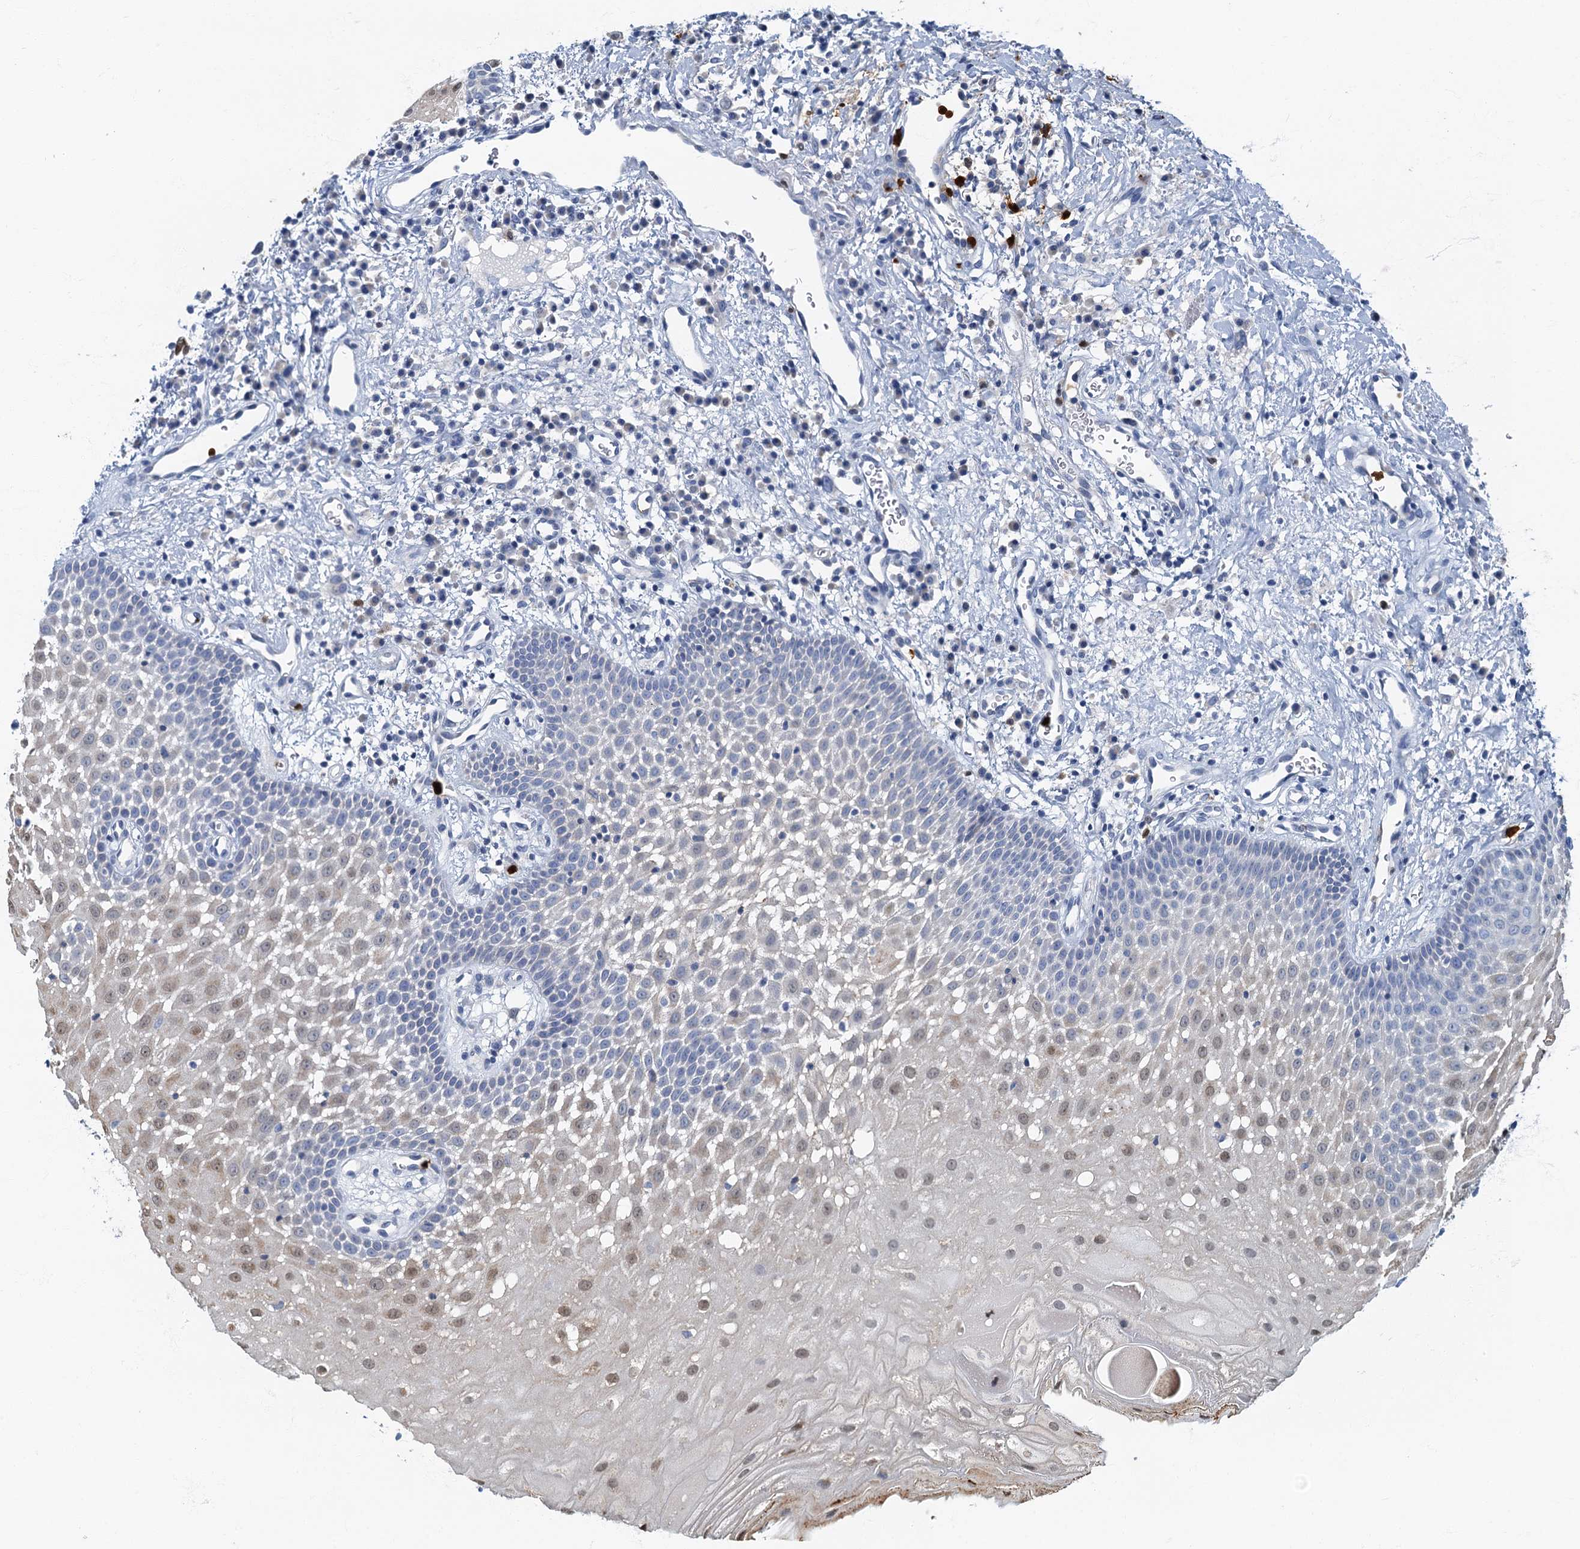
{"staining": {"intensity": "weak", "quantity": "25%-75%", "location": "cytoplasmic/membranous,nuclear"}, "tissue": "oral mucosa", "cell_type": "Squamous epithelial cells", "image_type": "normal", "snomed": [{"axis": "morphology", "description": "Normal tissue, NOS"}, {"axis": "topography", "description": "Oral tissue"}], "caption": "IHC (DAB) staining of benign human oral mucosa shows weak cytoplasmic/membranous,nuclear protein staining in about 25%-75% of squamous epithelial cells. The staining is performed using DAB brown chromogen to label protein expression. The nuclei are counter-stained blue using hematoxylin.", "gene": "ANKDD1A", "patient": {"sex": "male", "age": 74}}